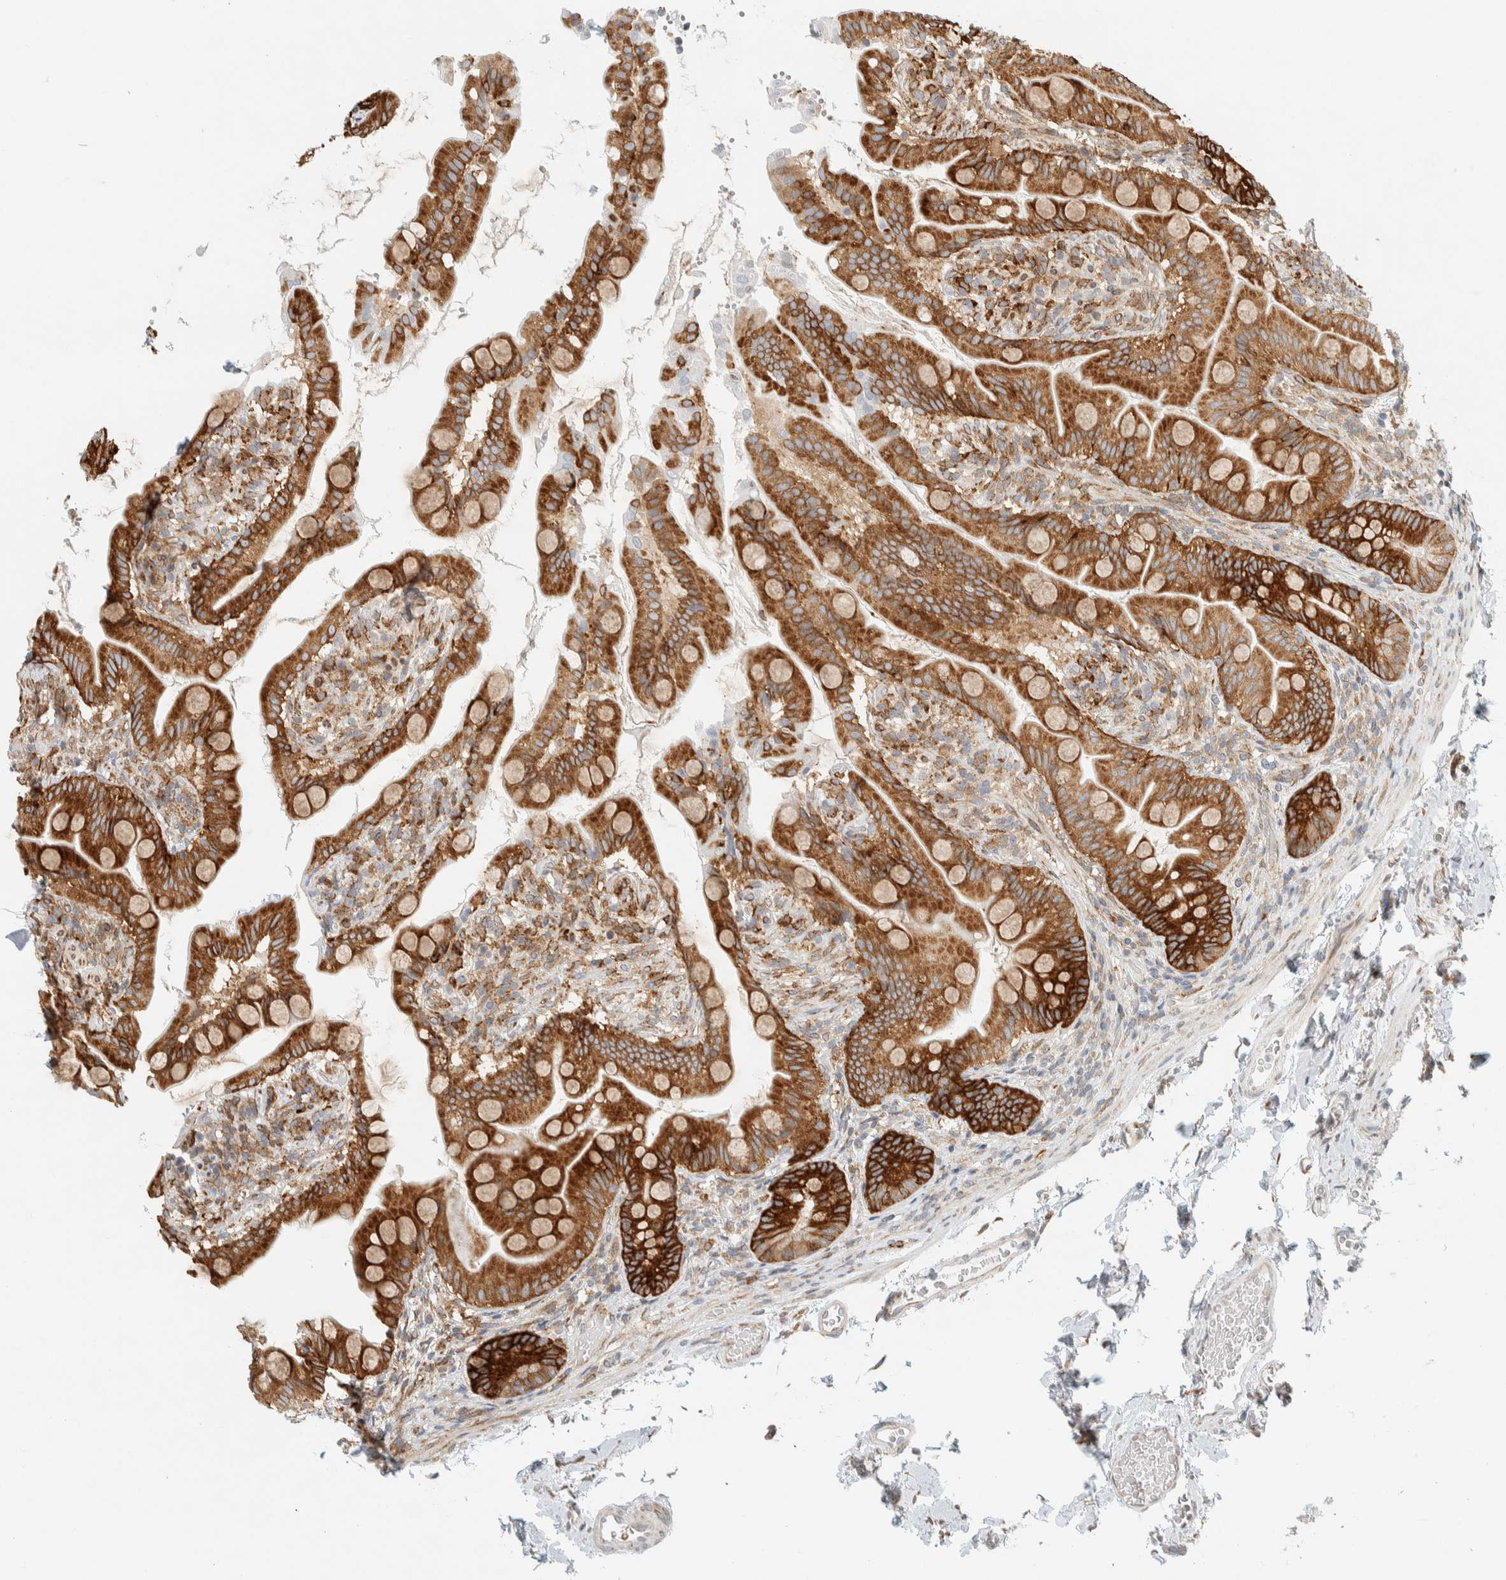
{"staining": {"intensity": "strong", "quantity": ">75%", "location": "cytoplasmic/membranous"}, "tissue": "small intestine", "cell_type": "Glandular cells", "image_type": "normal", "snomed": [{"axis": "morphology", "description": "Normal tissue, NOS"}, {"axis": "topography", "description": "Small intestine"}], "caption": "A brown stain shows strong cytoplasmic/membranous staining of a protein in glandular cells of unremarkable small intestine.", "gene": "LLGL2", "patient": {"sex": "female", "age": 56}}